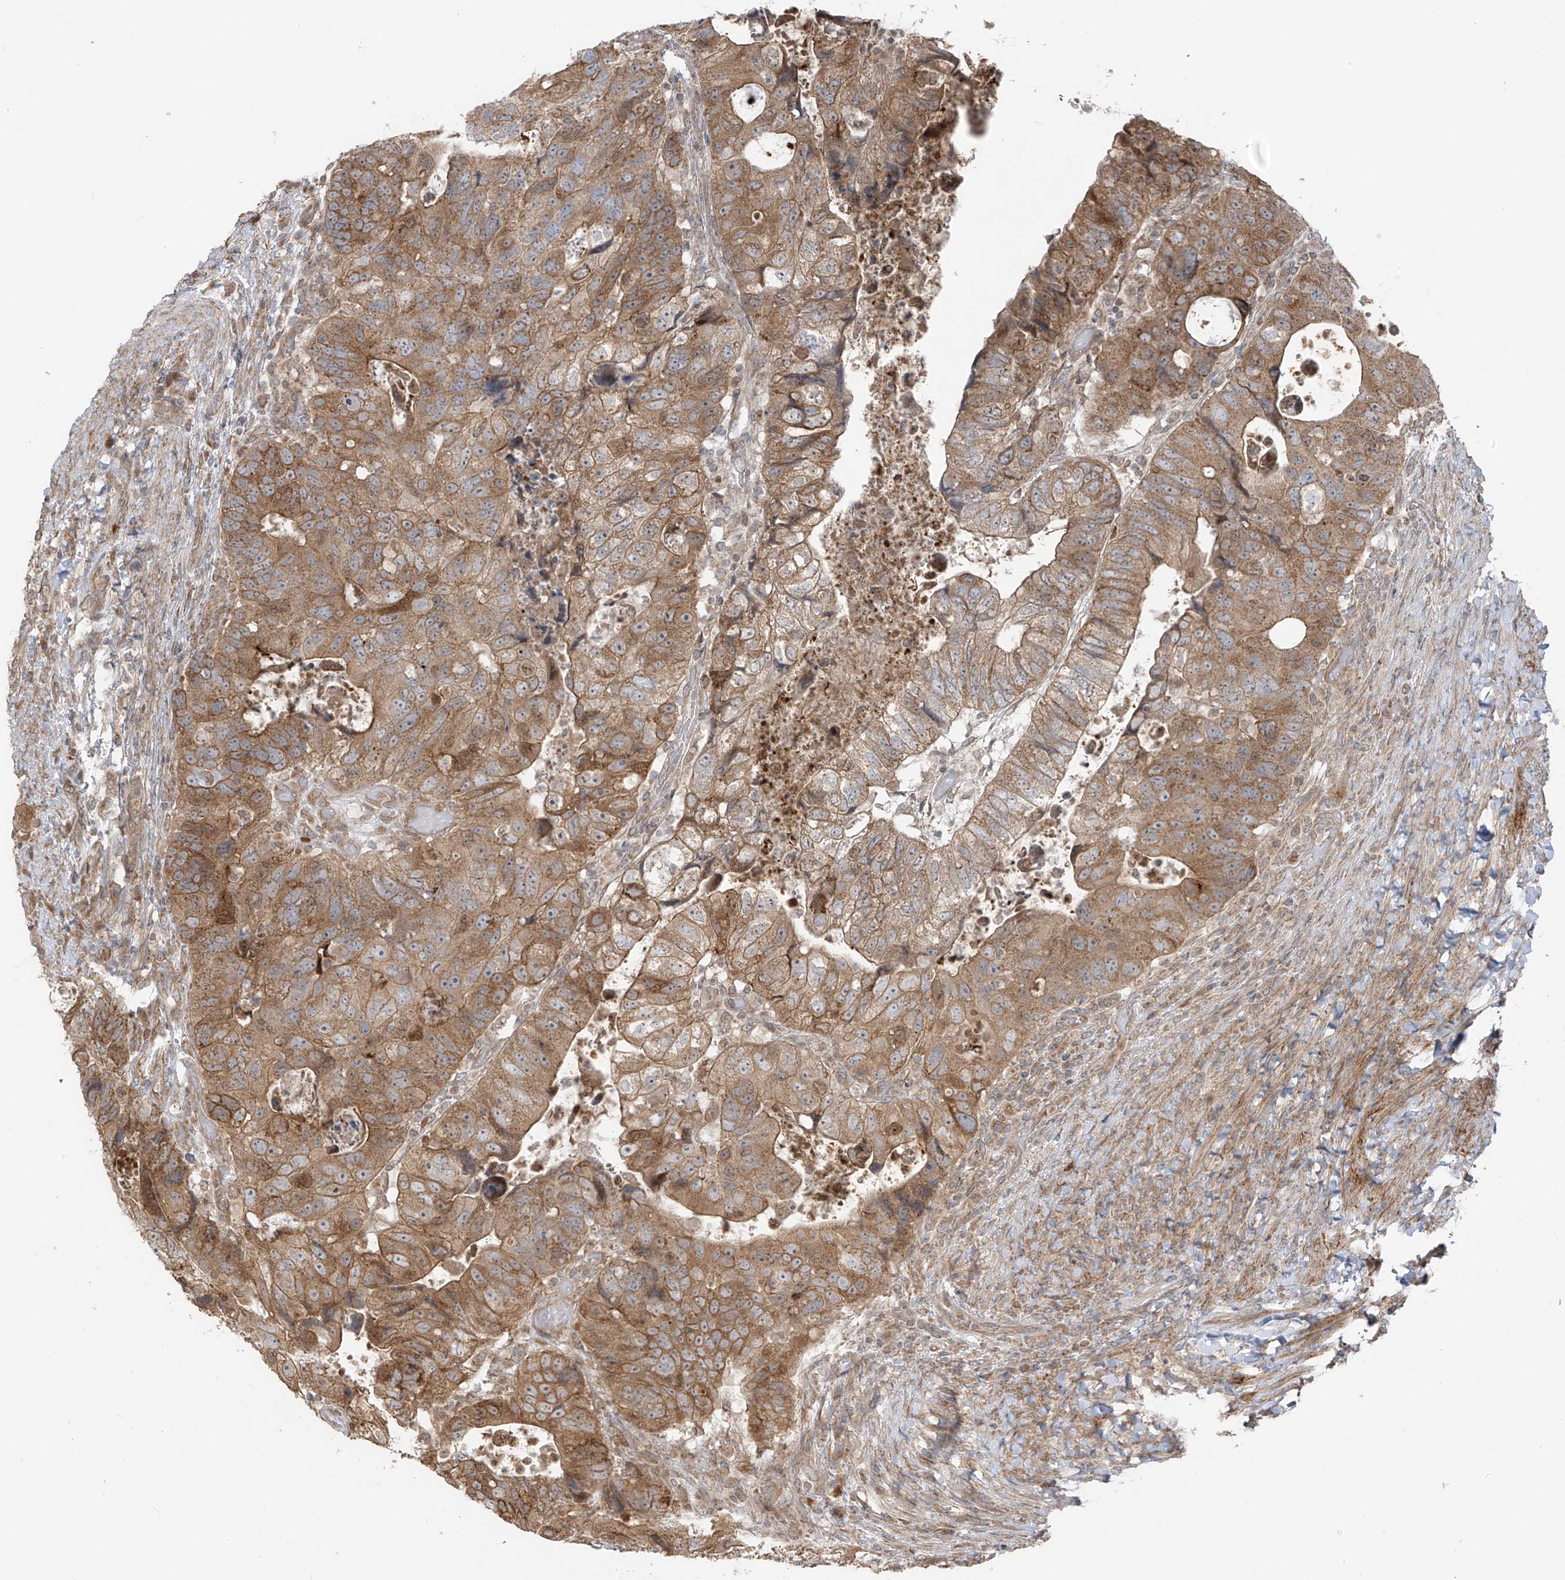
{"staining": {"intensity": "moderate", "quantity": ">75%", "location": "cytoplasmic/membranous"}, "tissue": "colorectal cancer", "cell_type": "Tumor cells", "image_type": "cancer", "snomed": [{"axis": "morphology", "description": "Adenocarcinoma, NOS"}, {"axis": "topography", "description": "Rectum"}], "caption": "Tumor cells demonstrate moderate cytoplasmic/membranous positivity in about >75% of cells in colorectal adenocarcinoma.", "gene": "PDE11A", "patient": {"sex": "male", "age": 59}}